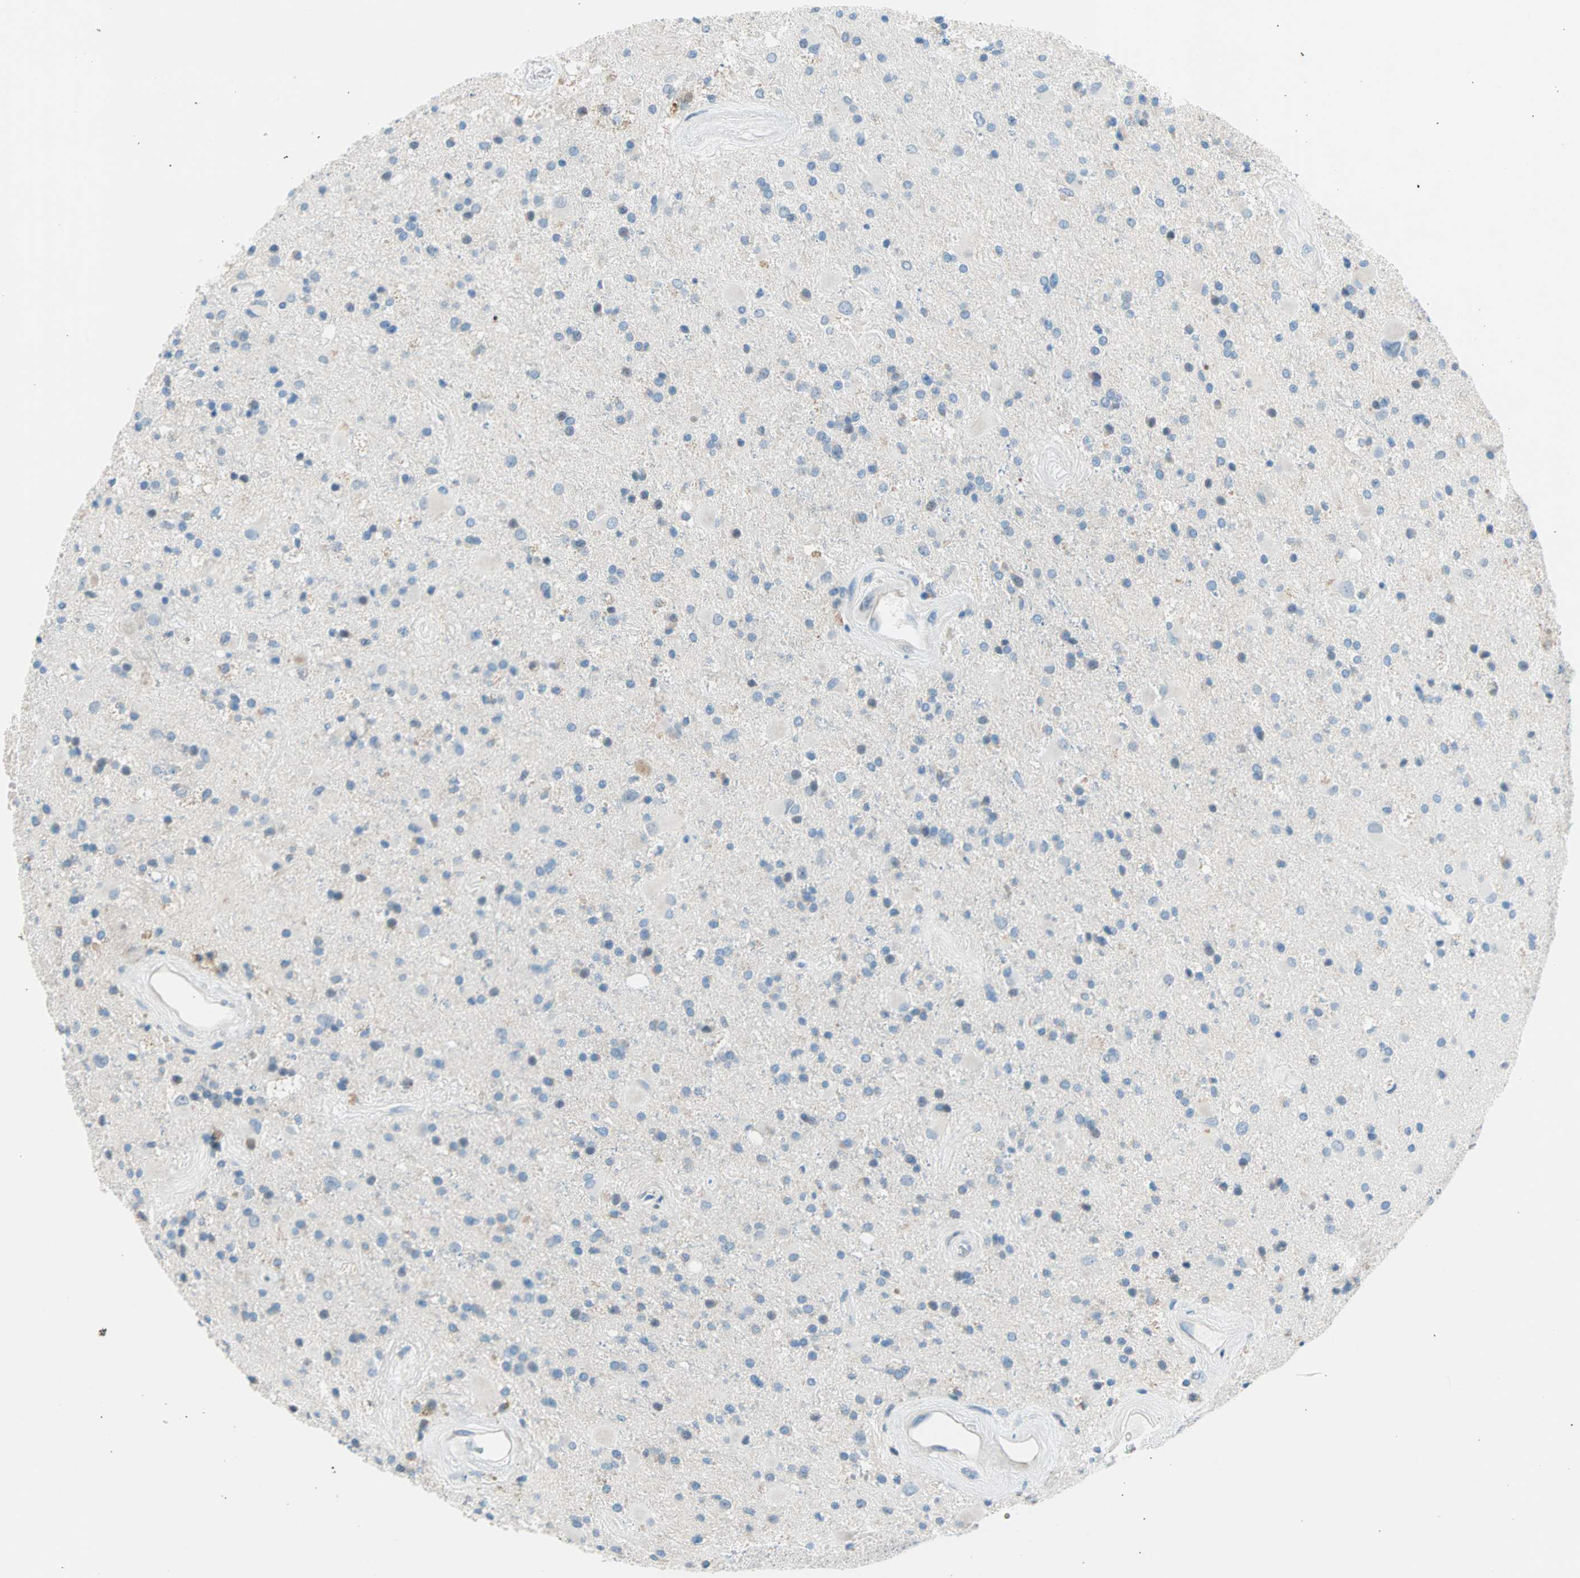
{"staining": {"intensity": "negative", "quantity": "none", "location": "none"}, "tissue": "glioma", "cell_type": "Tumor cells", "image_type": "cancer", "snomed": [{"axis": "morphology", "description": "Glioma, malignant, Low grade"}, {"axis": "topography", "description": "Brain"}], "caption": "Tumor cells are negative for brown protein staining in low-grade glioma (malignant).", "gene": "TMEM163", "patient": {"sex": "male", "age": 58}}